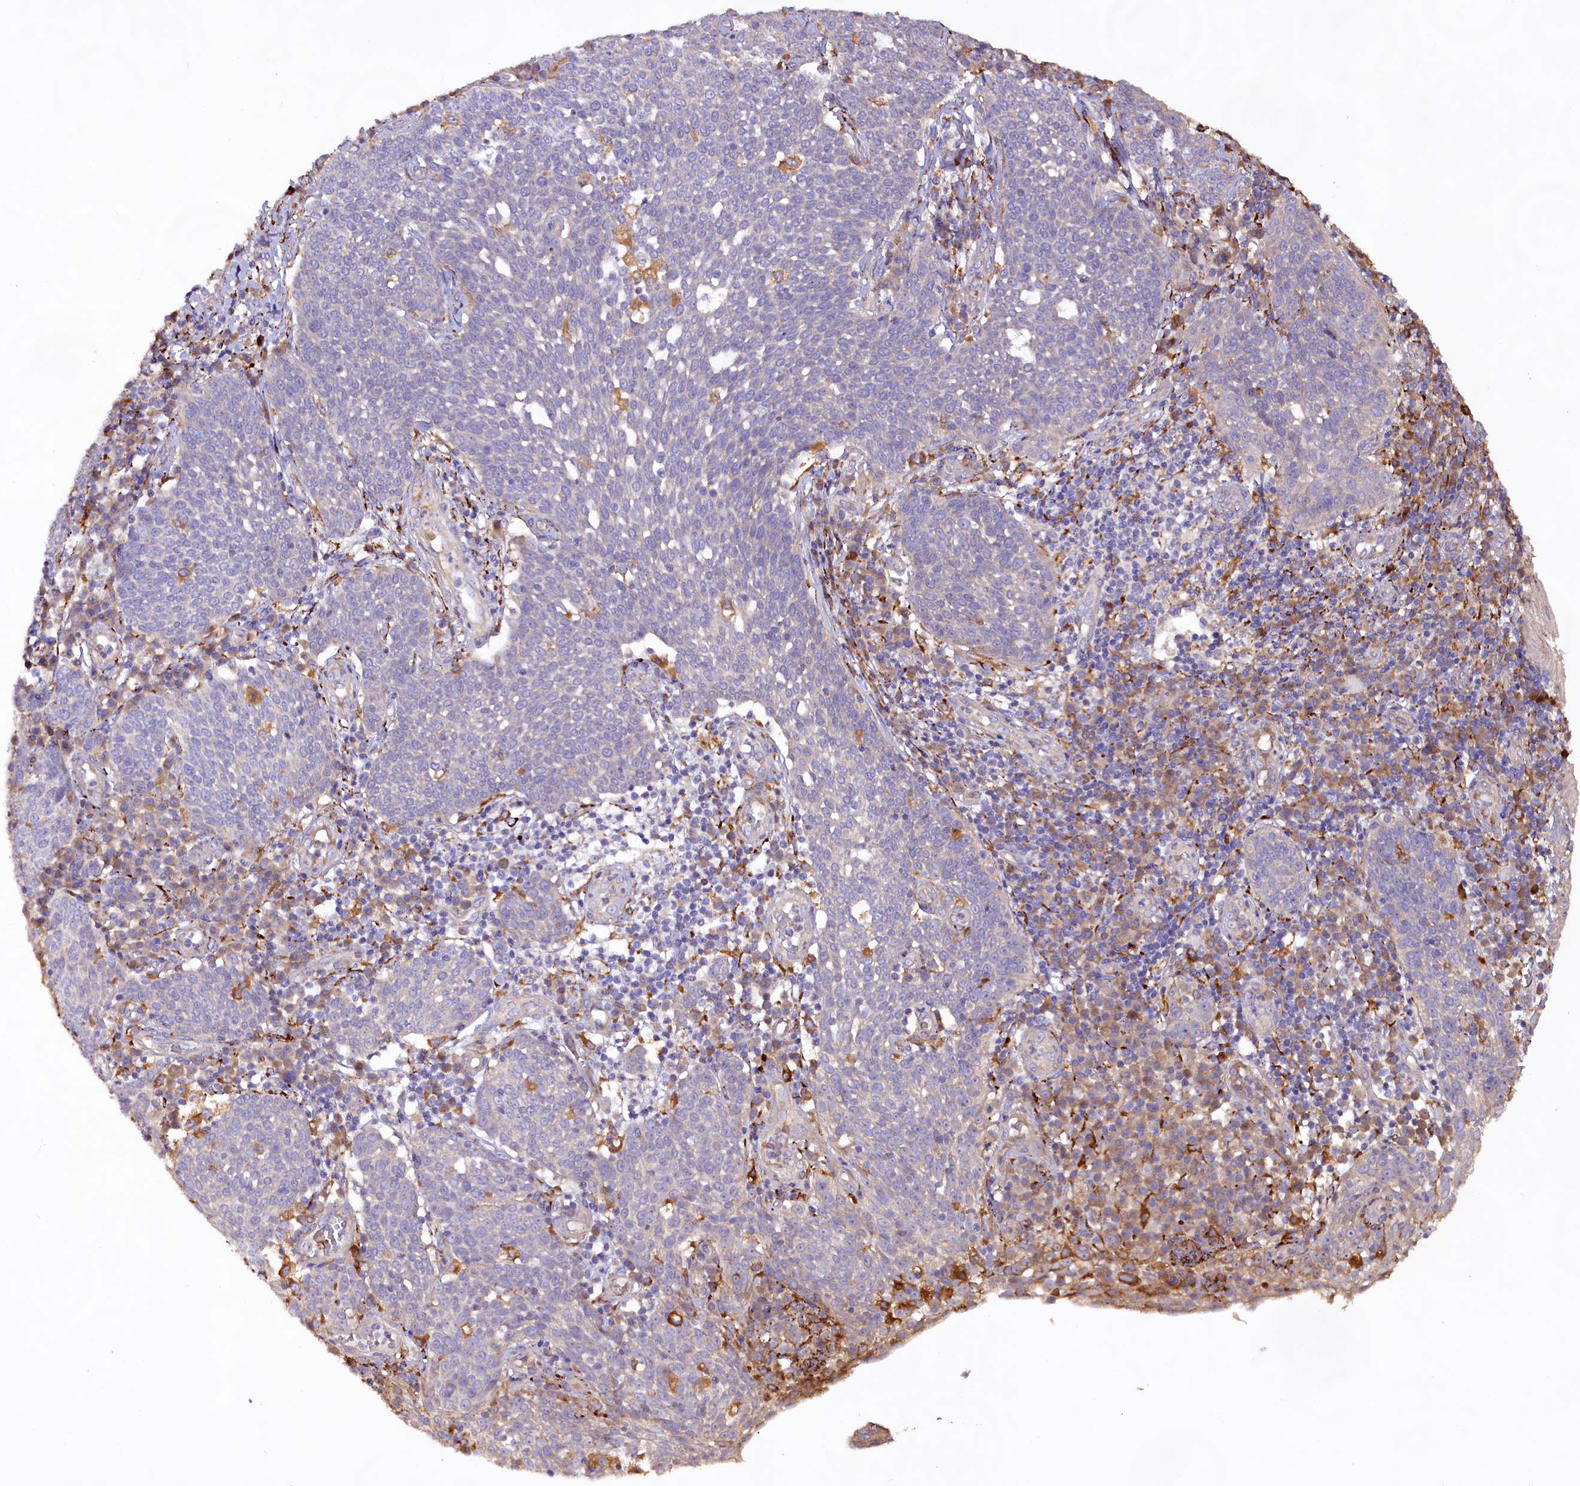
{"staining": {"intensity": "negative", "quantity": "none", "location": "none"}, "tissue": "cervical cancer", "cell_type": "Tumor cells", "image_type": "cancer", "snomed": [{"axis": "morphology", "description": "Squamous cell carcinoma, NOS"}, {"axis": "topography", "description": "Cervix"}], "caption": "IHC of human cervical cancer reveals no staining in tumor cells.", "gene": "DMXL2", "patient": {"sex": "female", "age": 34}}